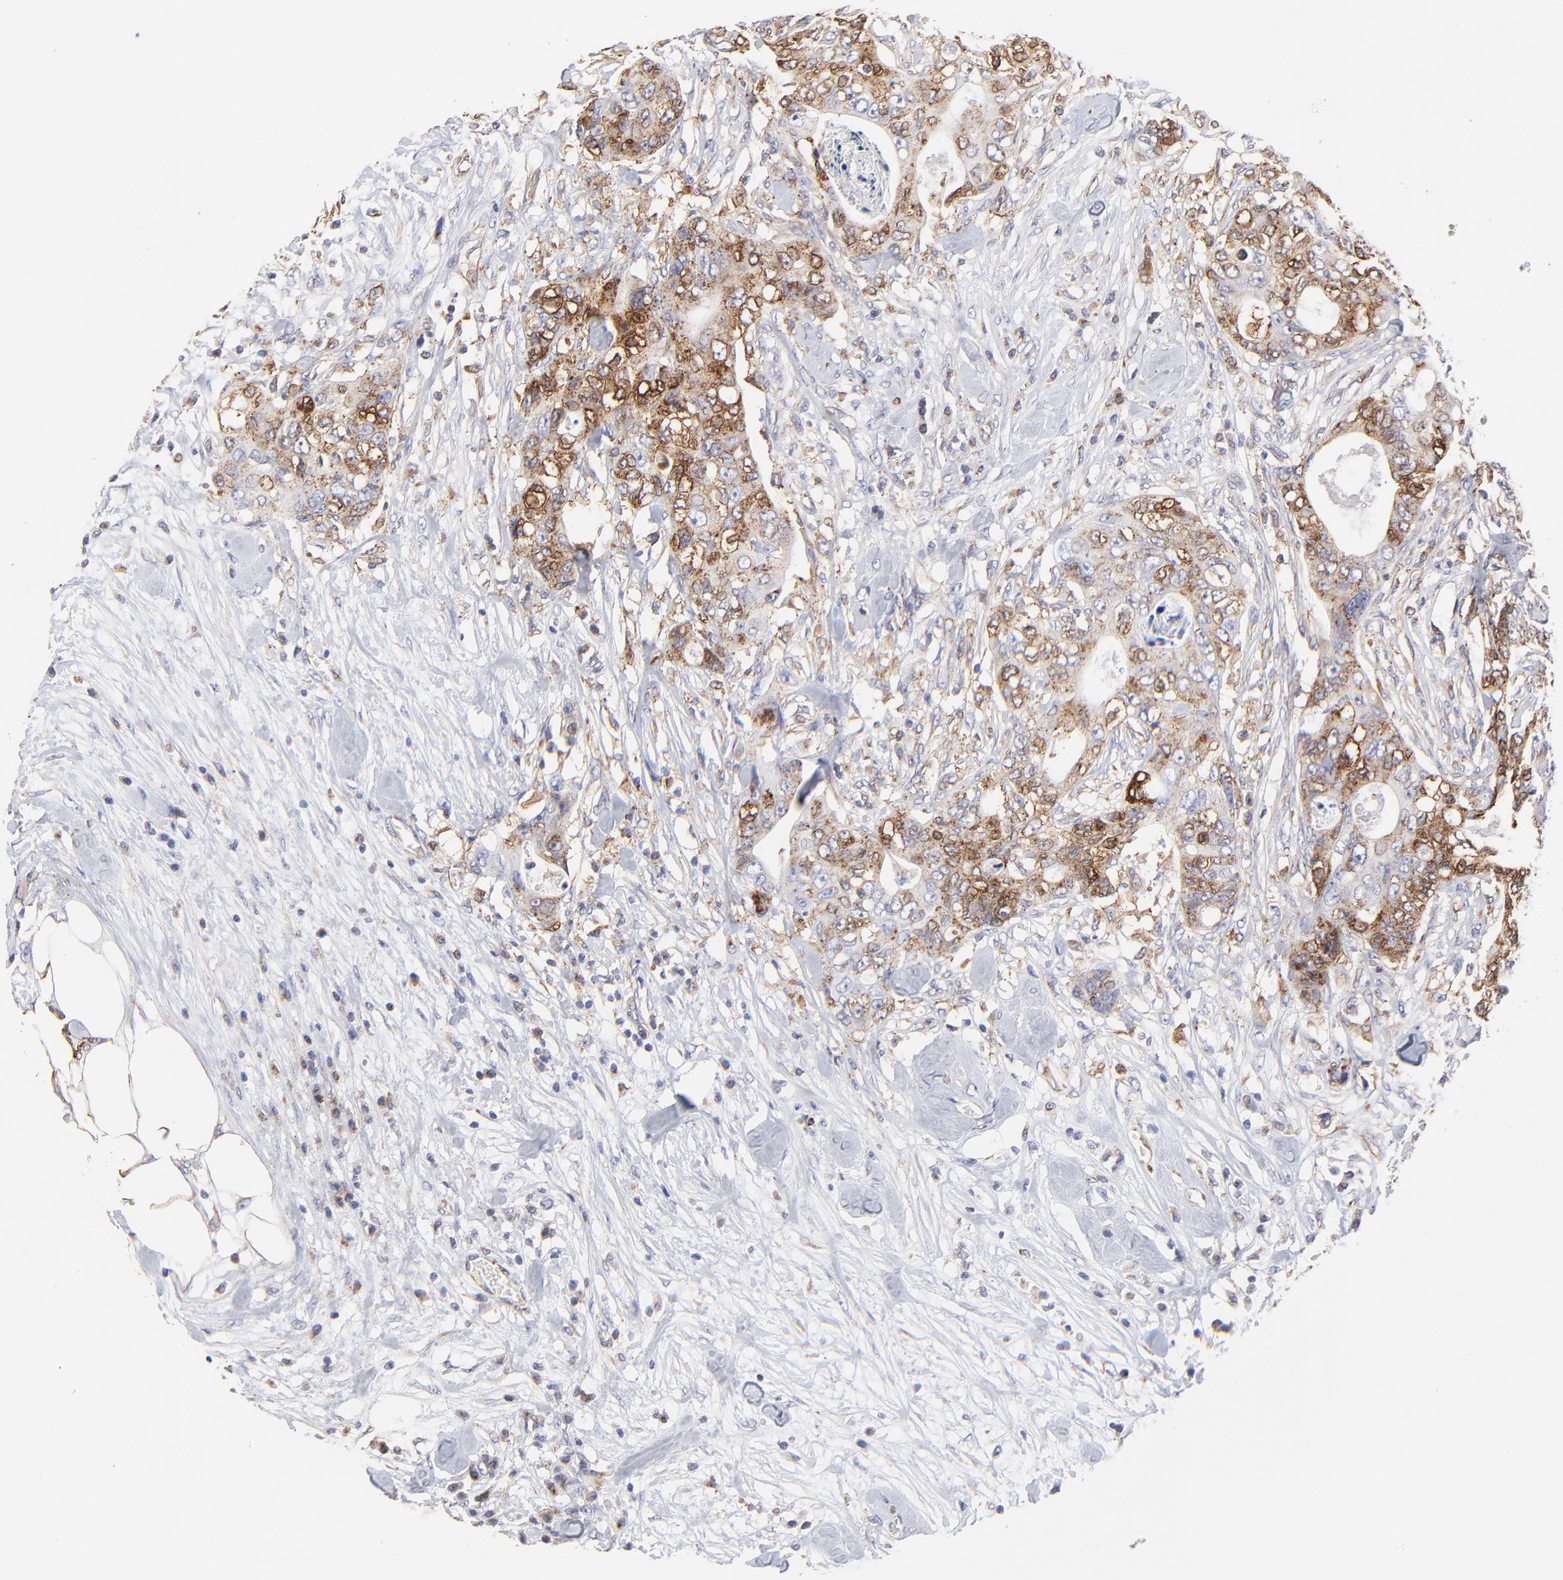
{"staining": {"intensity": "strong", "quantity": ">75%", "location": "cytoplasmic/membranous"}, "tissue": "colorectal cancer", "cell_type": "Tumor cells", "image_type": "cancer", "snomed": [{"axis": "morphology", "description": "Adenocarcinoma, NOS"}, {"axis": "topography", "description": "Rectum"}], "caption": "Strong cytoplasmic/membranous expression is seen in about >75% of tumor cells in colorectal adenocarcinoma. Using DAB (brown) and hematoxylin (blue) stains, captured at high magnification using brightfield microscopy.", "gene": "COX8C", "patient": {"sex": "female", "age": 57}}